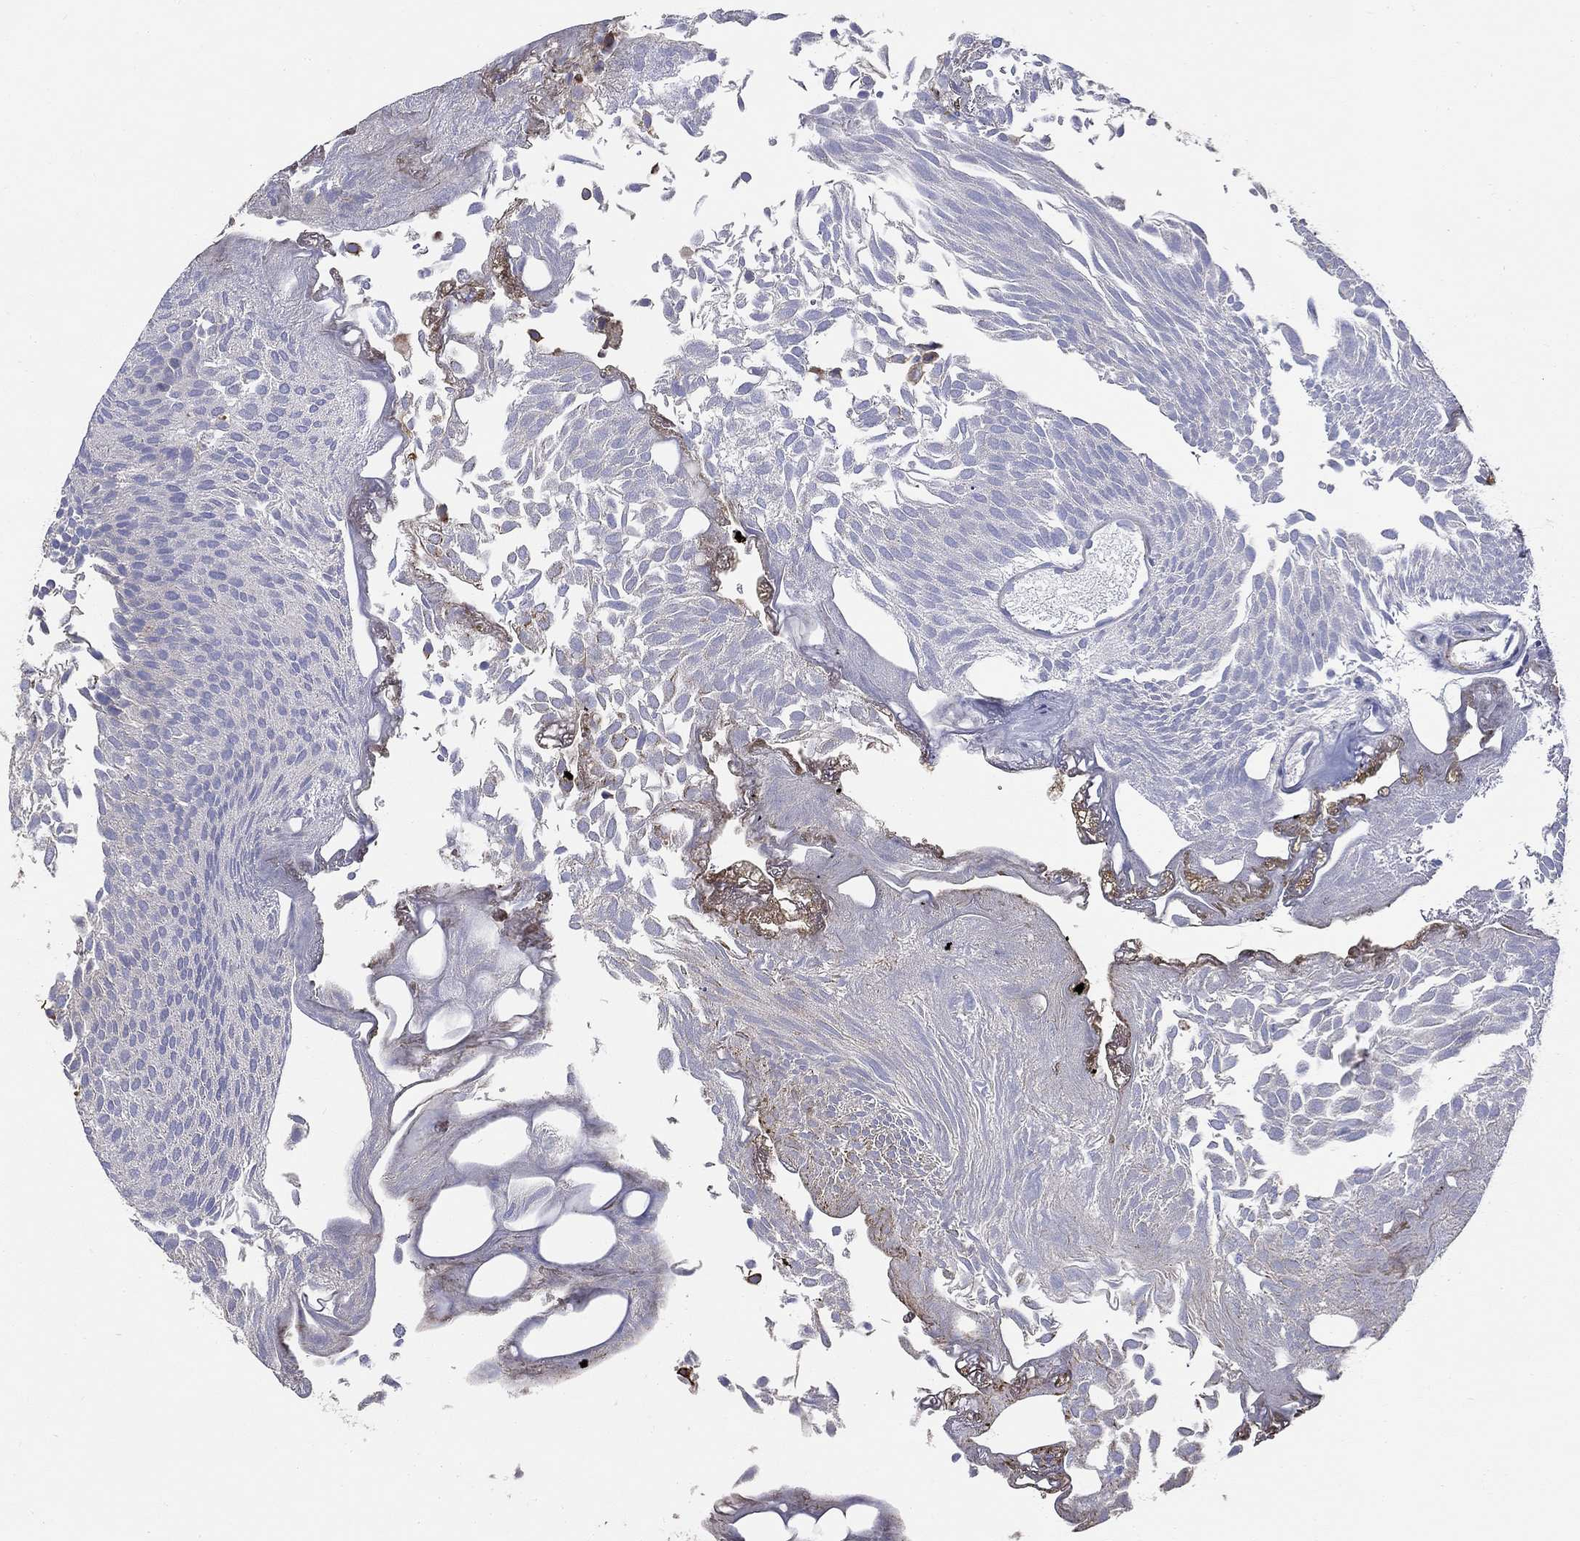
{"staining": {"intensity": "moderate", "quantity": "<25%", "location": "cytoplasmic/membranous"}, "tissue": "urothelial cancer", "cell_type": "Tumor cells", "image_type": "cancer", "snomed": [{"axis": "morphology", "description": "Urothelial carcinoma, Low grade"}, {"axis": "topography", "description": "Urinary bladder"}], "caption": "The immunohistochemical stain highlights moderate cytoplasmic/membranous expression in tumor cells of low-grade urothelial carcinoma tissue.", "gene": "NPHP1", "patient": {"sex": "male", "age": 52}}